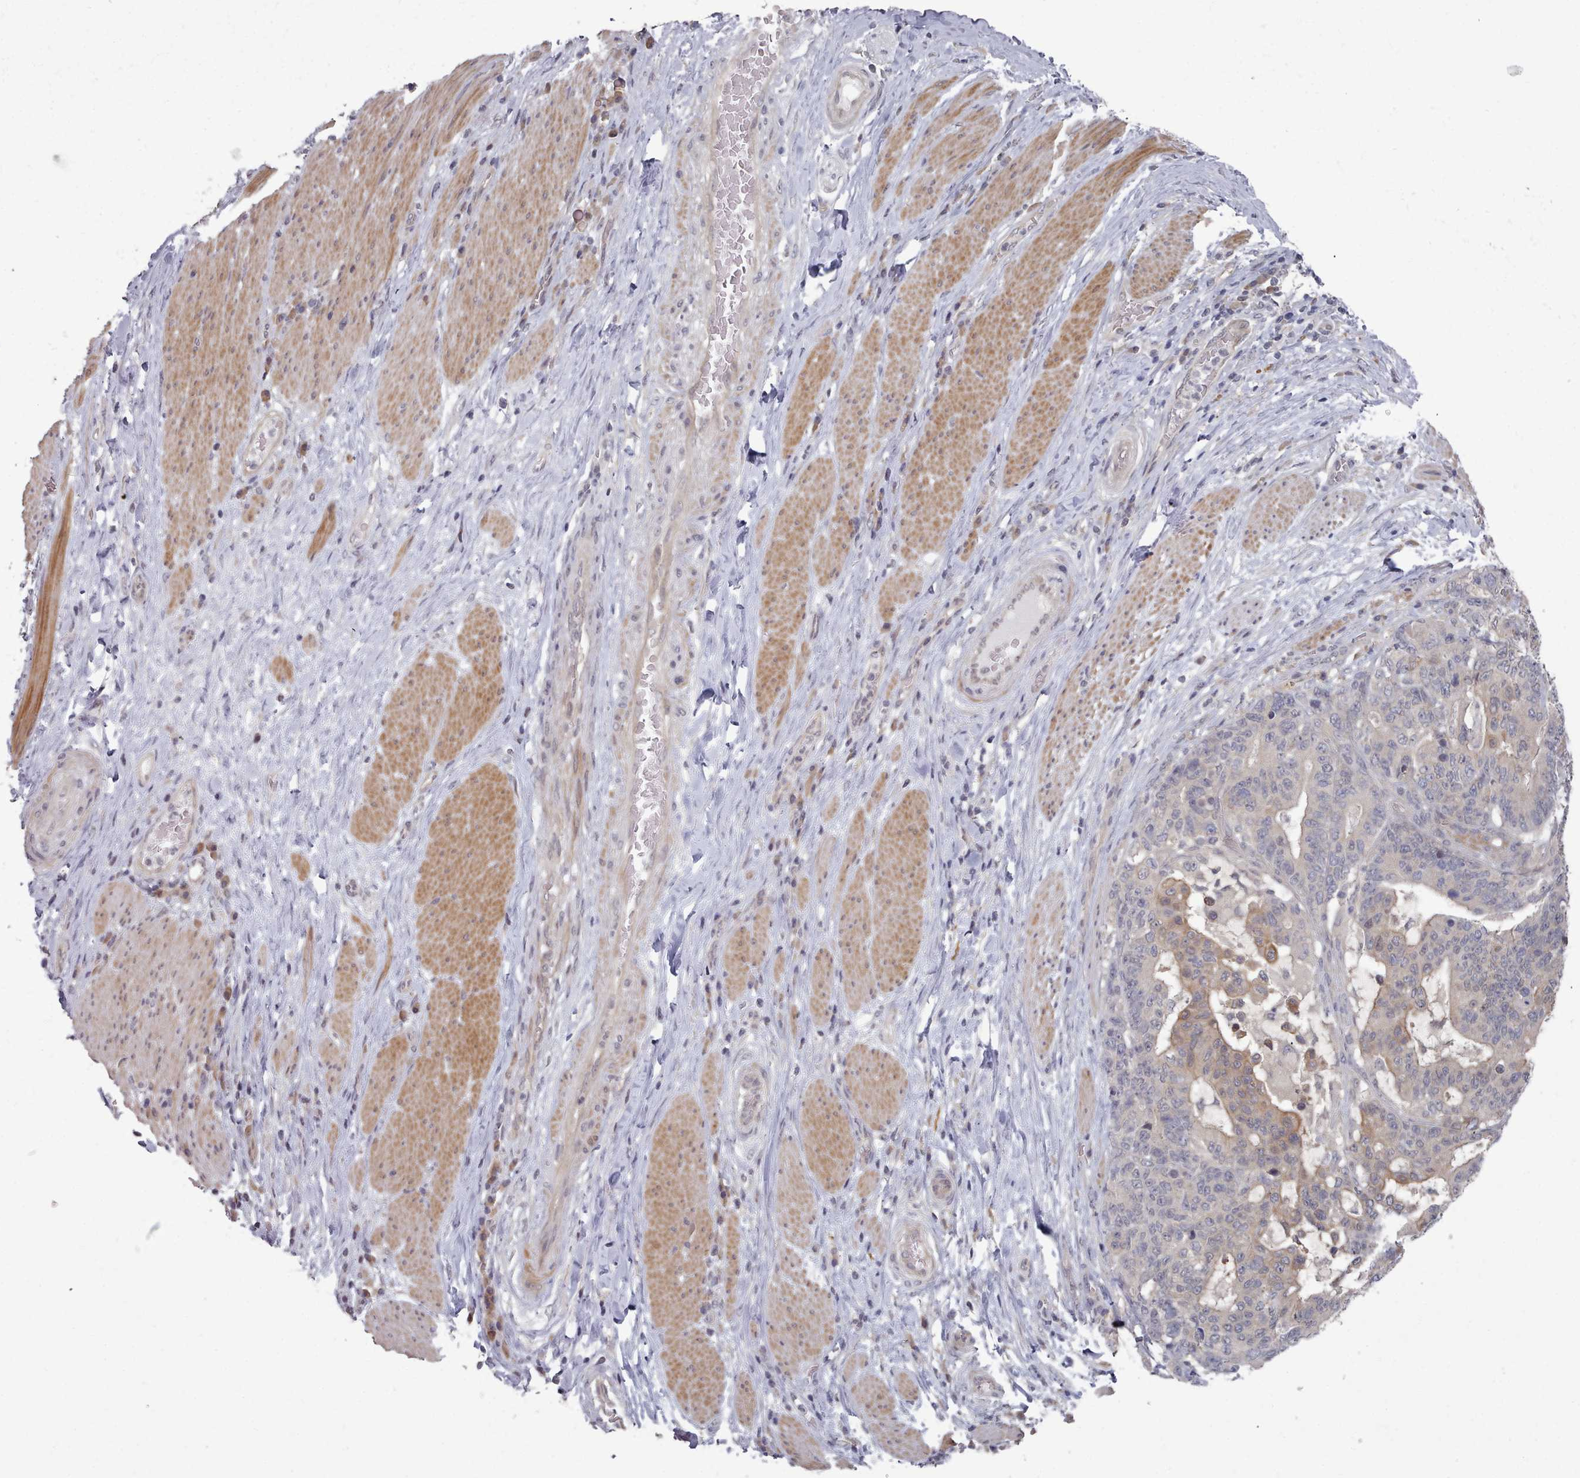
{"staining": {"intensity": "negative", "quantity": "none", "location": "none"}, "tissue": "stomach cancer", "cell_type": "Tumor cells", "image_type": "cancer", "snomed": [{"axis": "morphology", "description": "Normal tissue, NOS"}, {"axis": "morphology", "description": "Adenocarcinoma, NOS"}, {"axis": "topography", "description": "Stomach"}], "caption": "IHC image of human stomach adenocarcinoma stained for a protein (brown), which shows no positivity in tumor cells. (Brightfield microscopy of DAB (3,3'-diaminobenzidine) immunohistochemistry at high magnification).", "gene": "HYAL3", "patient": {"sex": "female", "age": 64}}